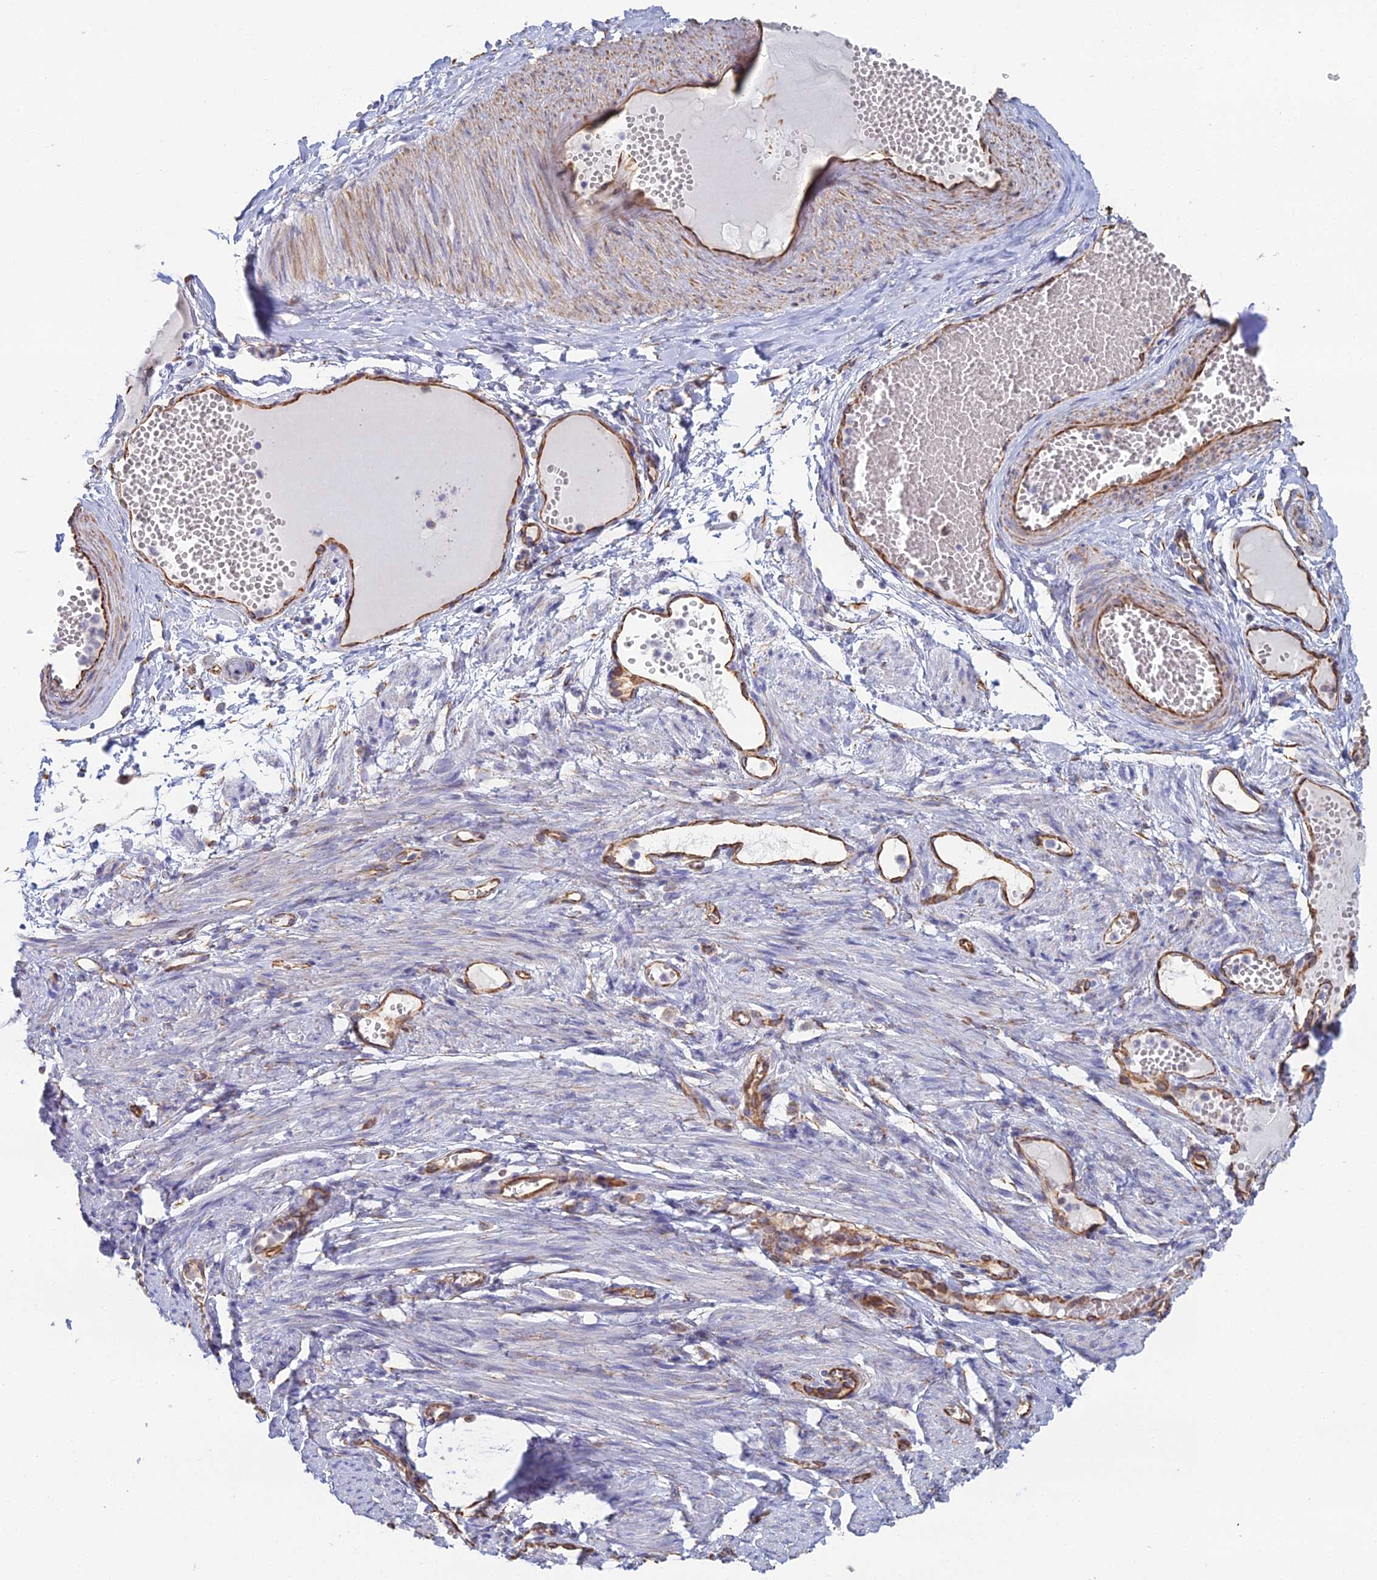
{"staining": {"intensity": "negative", "quantity": "none", "location": "none"}, "tissue": "soft tissue", "cell_type": "Fibroblasts", "image_type": "normal", "snomed": [{"axis": "morphology", "description": "Normal tissue, NOS"}, {"axis": "topography", "description": "Smooth muscle"}, {"axis": "topography", "description": "Peripheral nerve tissue"}], "caption": "Immunohistochemistry (IHC) micrograph of benign human soft tissue stained for a protein (brown), which exhibits no expression in fibroblasts.", "gene": "CLVS2", "patient": {"sex": "female", "age": 39}}